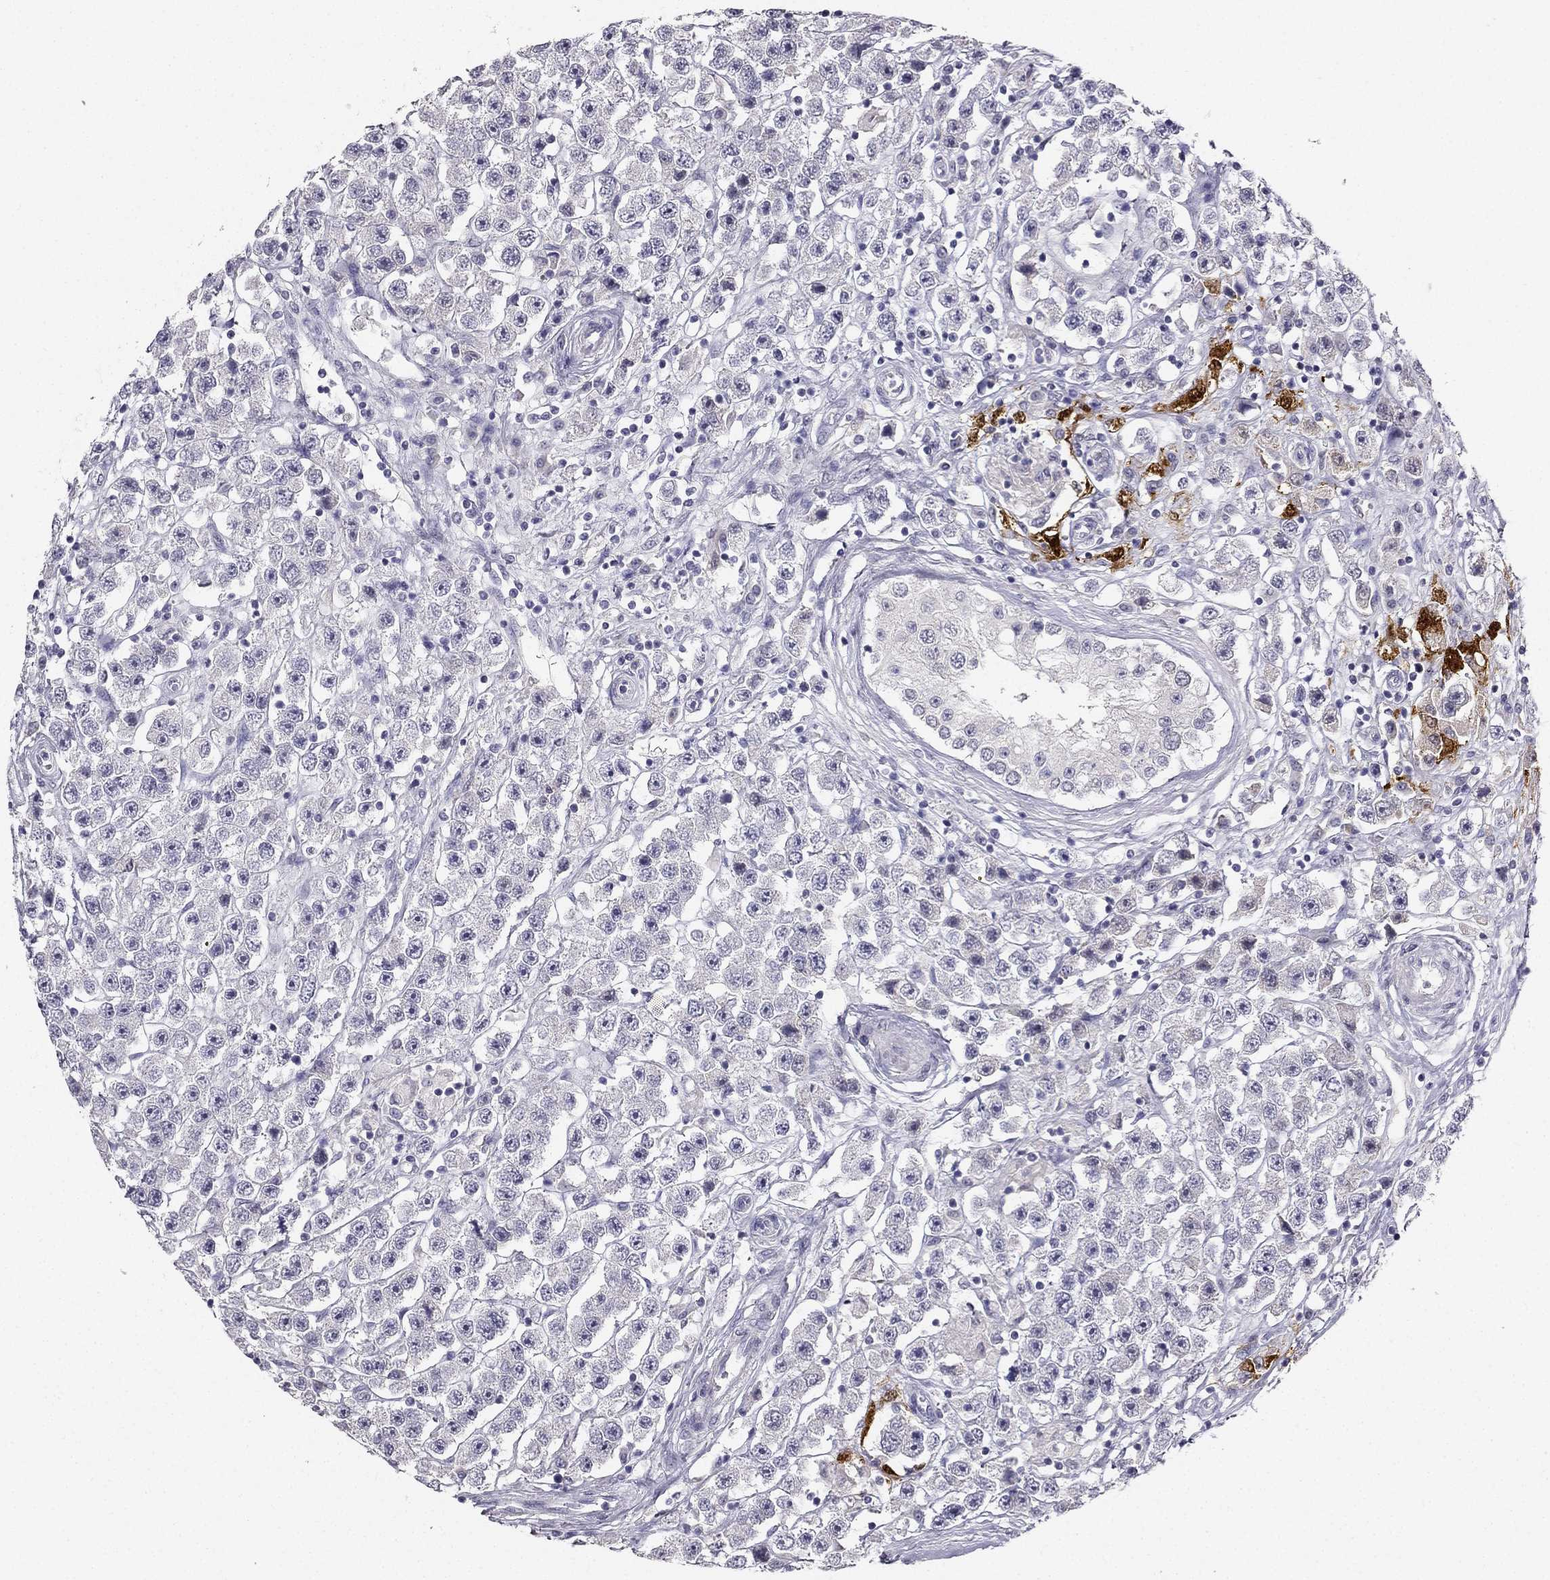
{"staining": {"intensity": "negative", "quantity": "none", "location": "none"}, "tissue": "testis cancer", "cell_type": "Tumor cells", "image_type": "cancer", "snomed": [{"axis": "morphology", "description": "Seminoma, NOS"}, {"axis": "topography", "description": "Testis"}], "caption": "The immunohistochemistry (IHC) photomicrograph has no significant expression in tumor cells of testis cancer tissue.", "gene": "CALB2", "patient": {"sex": "male", "age": 45}}